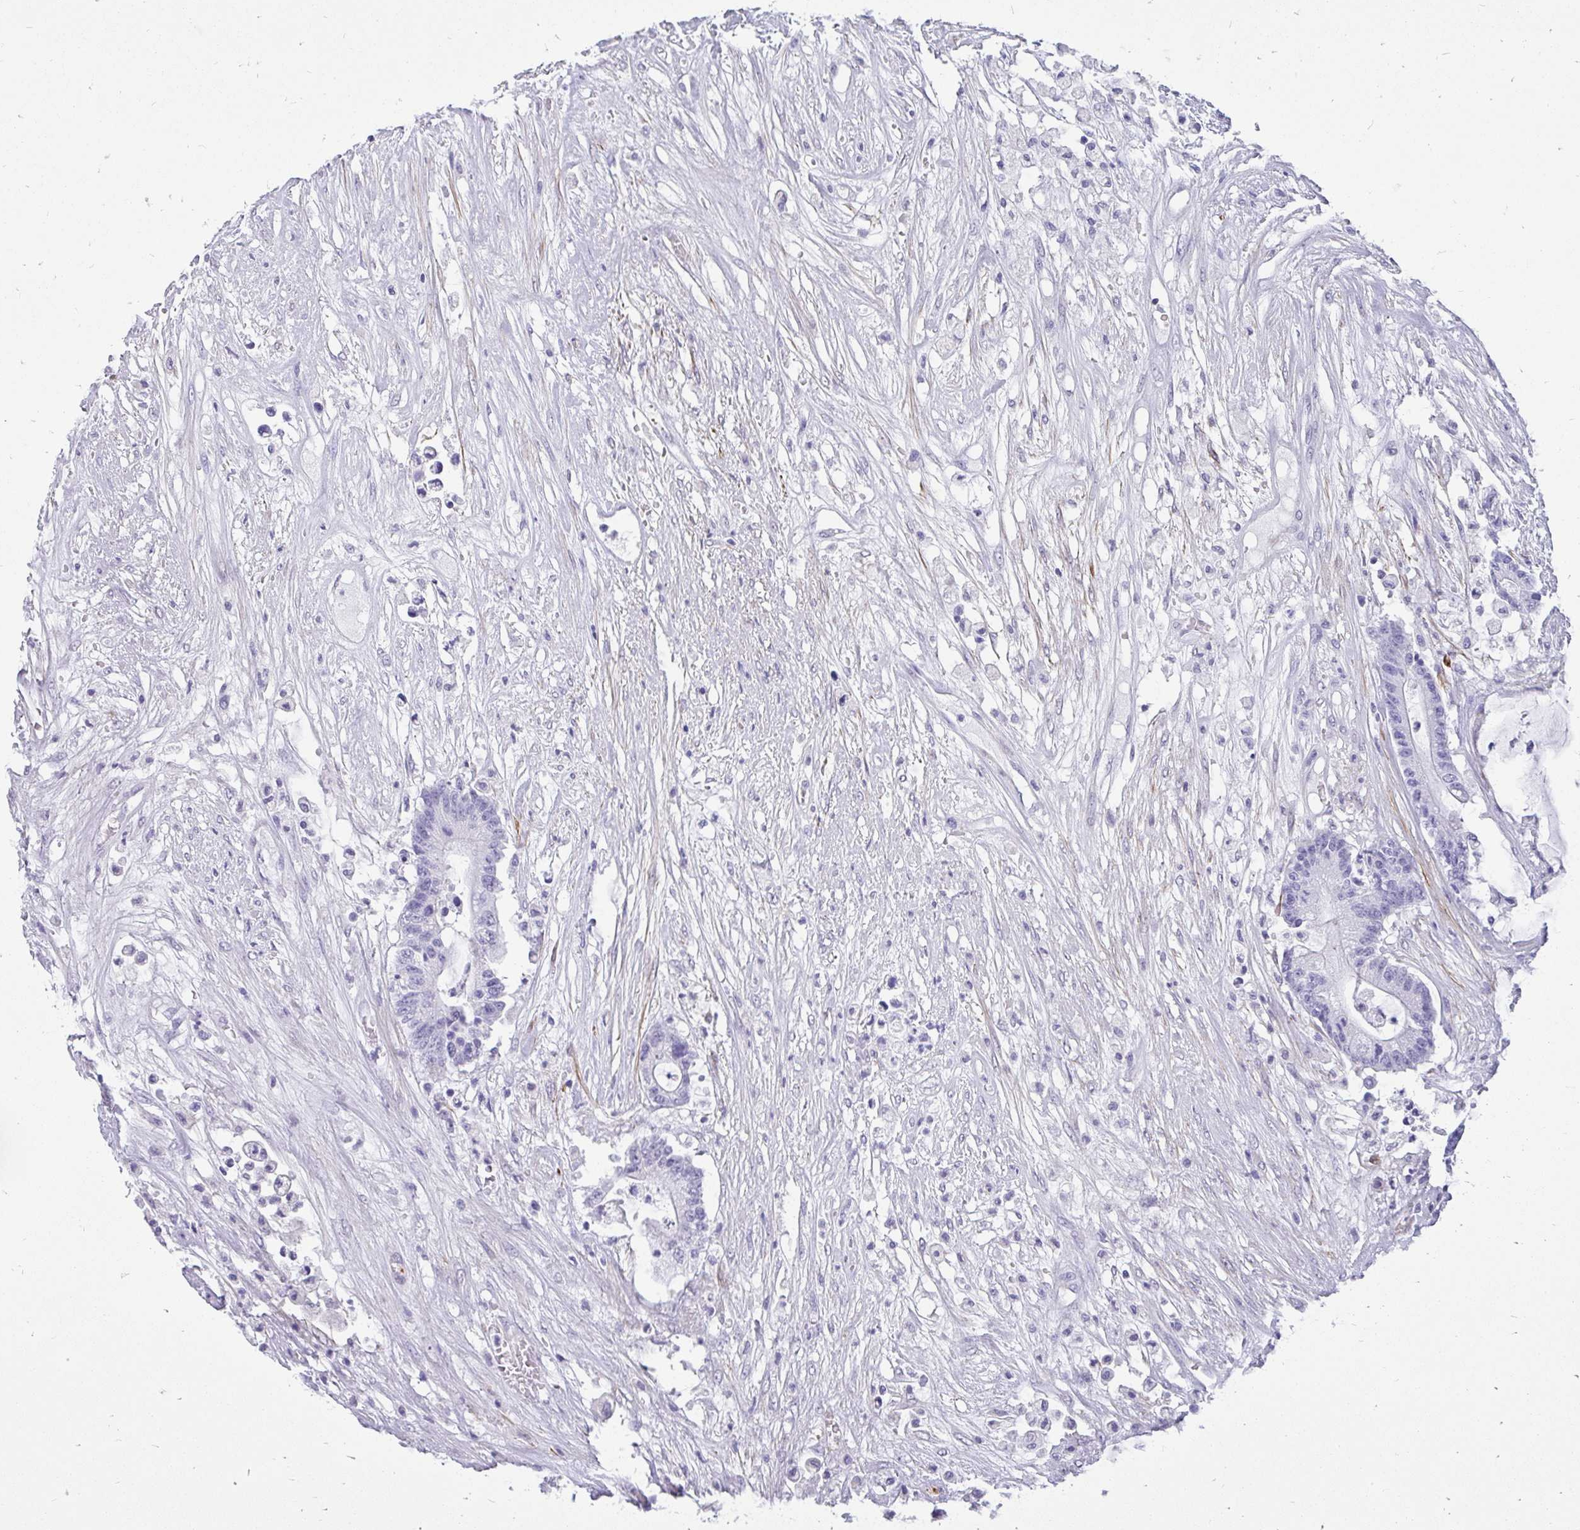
{"staining": {"intensity": "negative", "quantity": "none", "location": "none"}, "tissue": "colorectal cancer", "cell_type": "Tumor cells", "image_type": "cancer", "snomed": [{"axis": "morphology", "description": "Adenocarcinoma, NOS"}, {"axis": "topography", "description": "Colon"}], "caption": "Immunohistochemistry (IHC) of human colorectal cancer demonstrates no staining in tumor cells.", "gene": "EML5", "patient": {"sex": "female", "age": 84}}